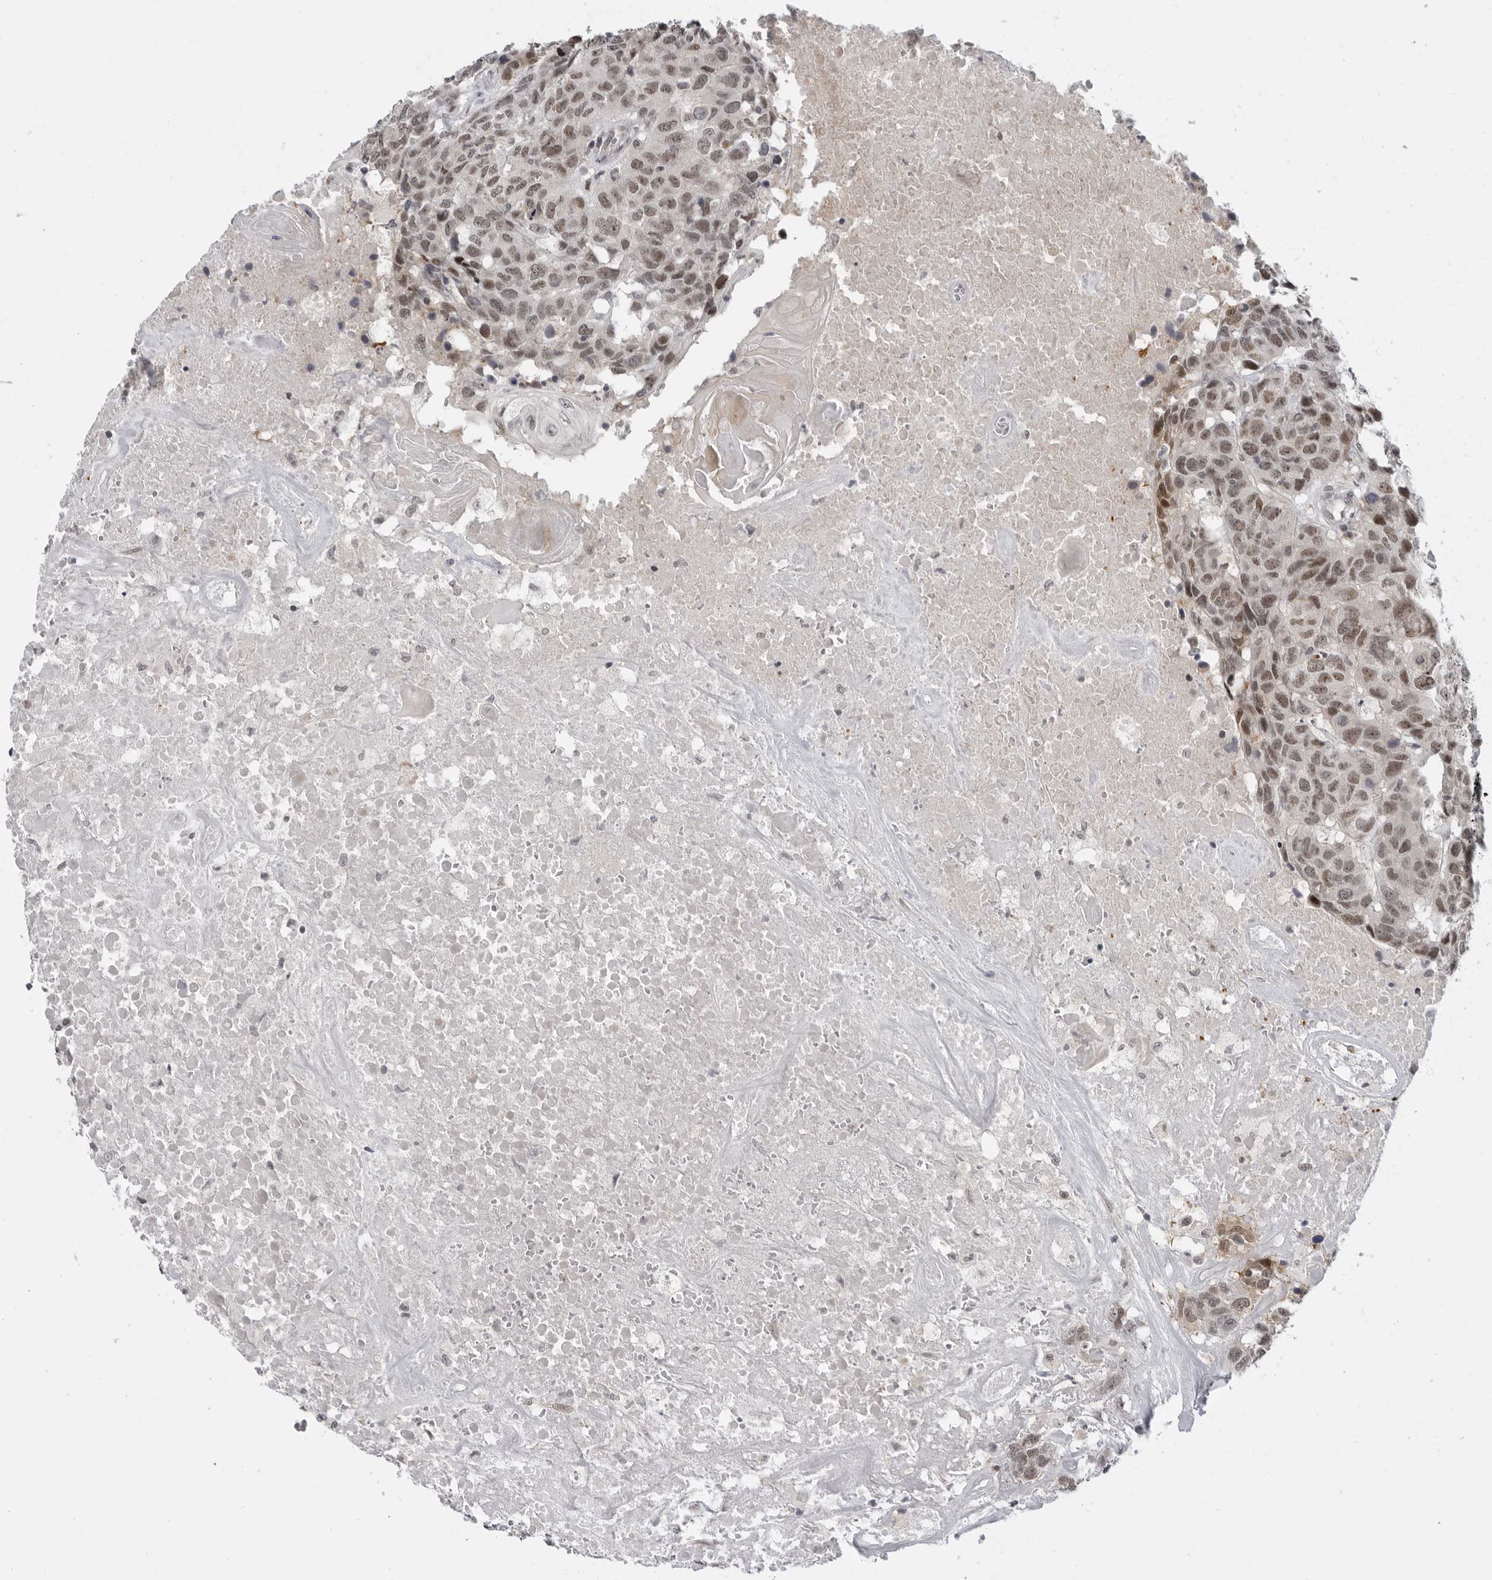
{"staining": {"intensity": "moderate", "quantity": ">75%", "location": "nuclear"}, "tissue": "head and neck cancer", "cell_type": "Tumor cells", "image_type": "cancer", "snomed": [{"axis": "morphology", "description": "Squamous cell carcinoma, NOS"}, {"axis": "topography", "description": "Head-Neck"}], "caption": "Tumor cells demonstrate medium levels of moderate nuclear positivity in approximately >75% of cells in human squamous cell carcinoma (head and neck).", "gene": "ALPK2", "patient": {"sex": "male", "age": 66}}